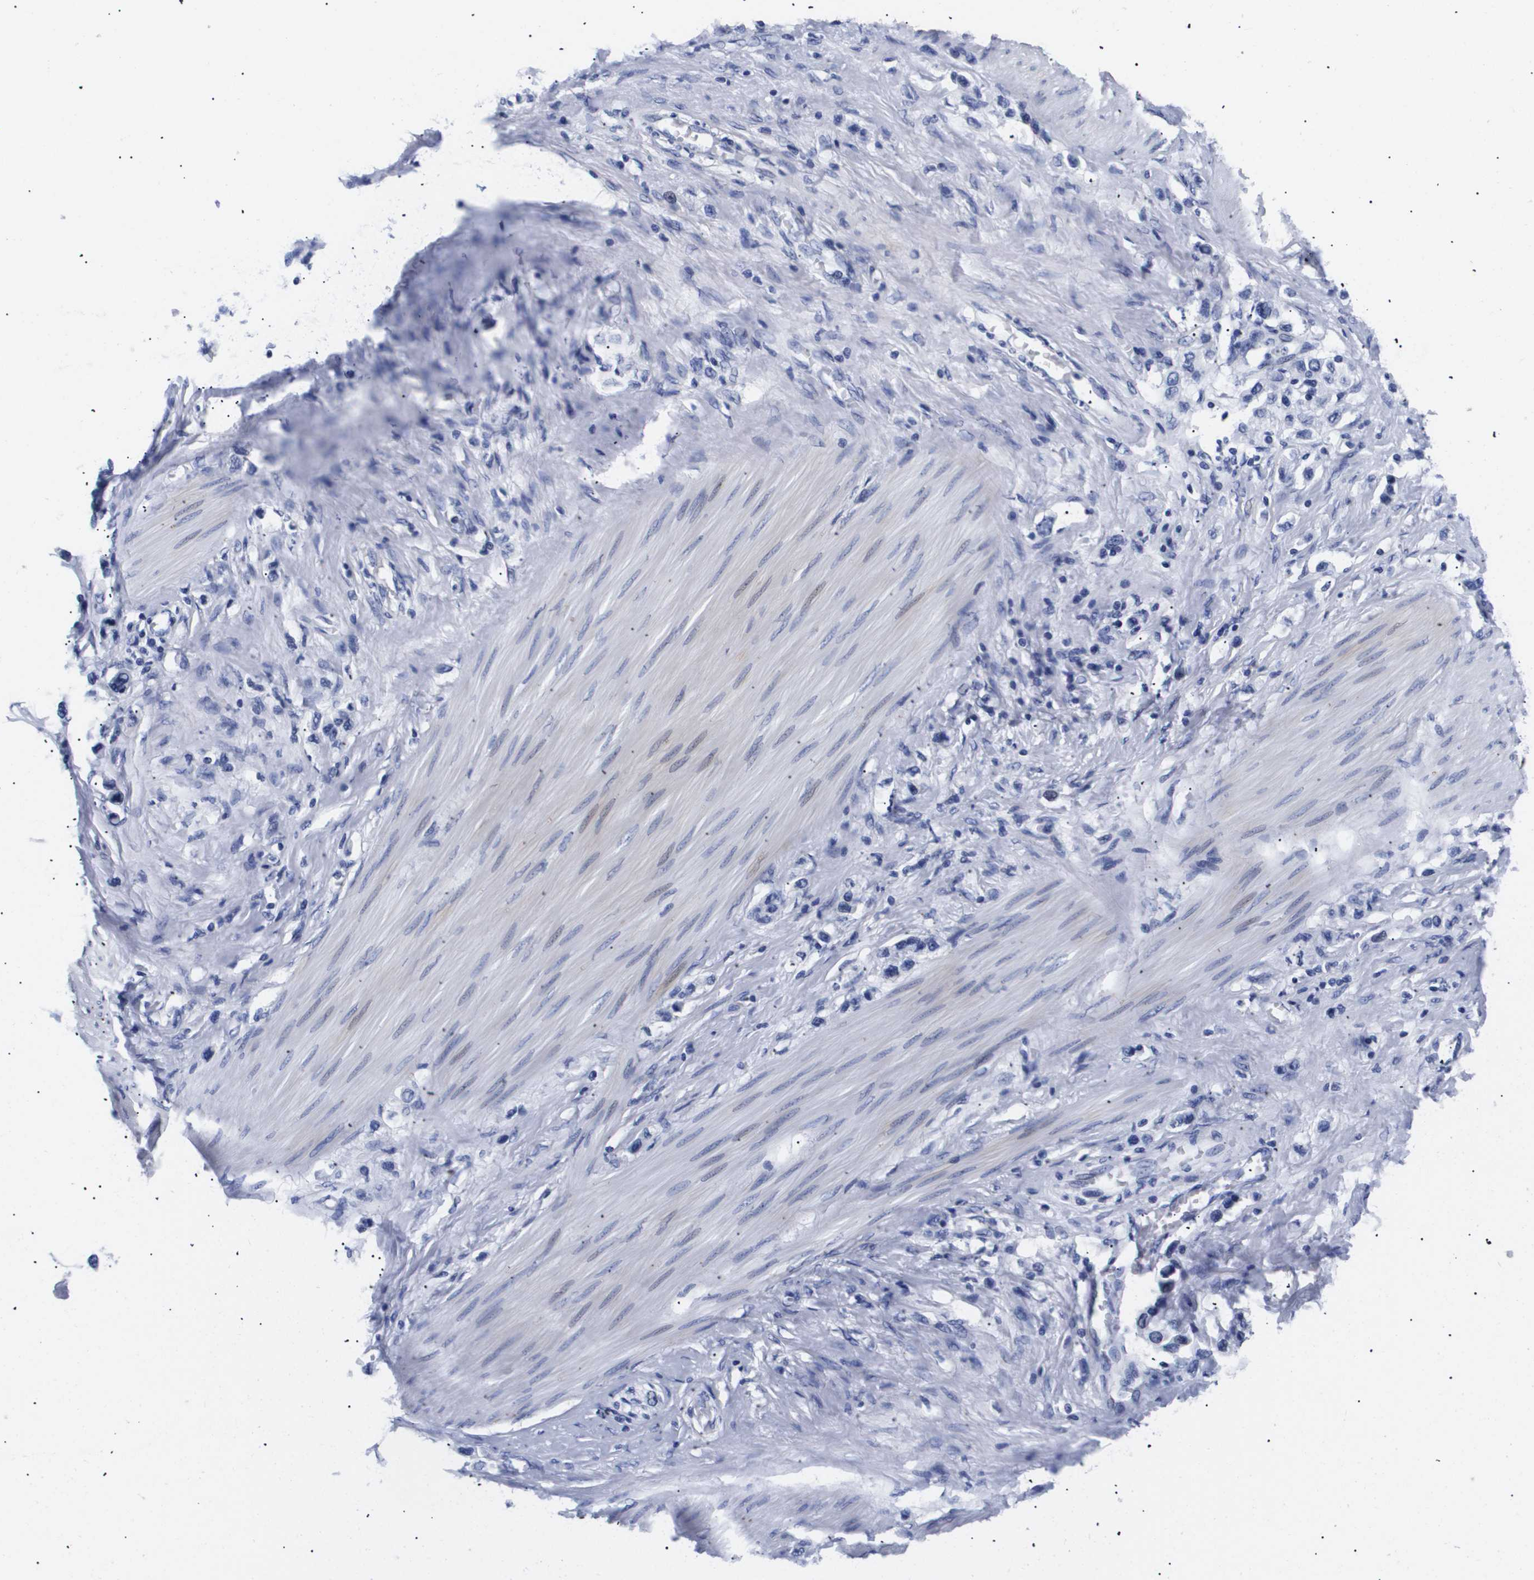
{"staining": {"intensity": "negative", "quantity": "none", "location": "none"}, "tissue": "stomach cancer", "cell_type": "Tumor cells", "image_type": "cancer", "snomed": [{"axis": "morphology", "description": "Adenocarcinoma, NOS"}, {"axis": "topography", "description": "Stomach"}], "caption": "Adenocarcinoma (stomach) was stained to show a protein in brown. There is no significant staining in tumor cells. (Brightfield microscopy of DAB (3,3'-diaminobenzidine) immunohistochemistry (IHC) at high magnification).", "gene": "ATP6V0A4", "patient": {"sex": "female", "age": 65}}